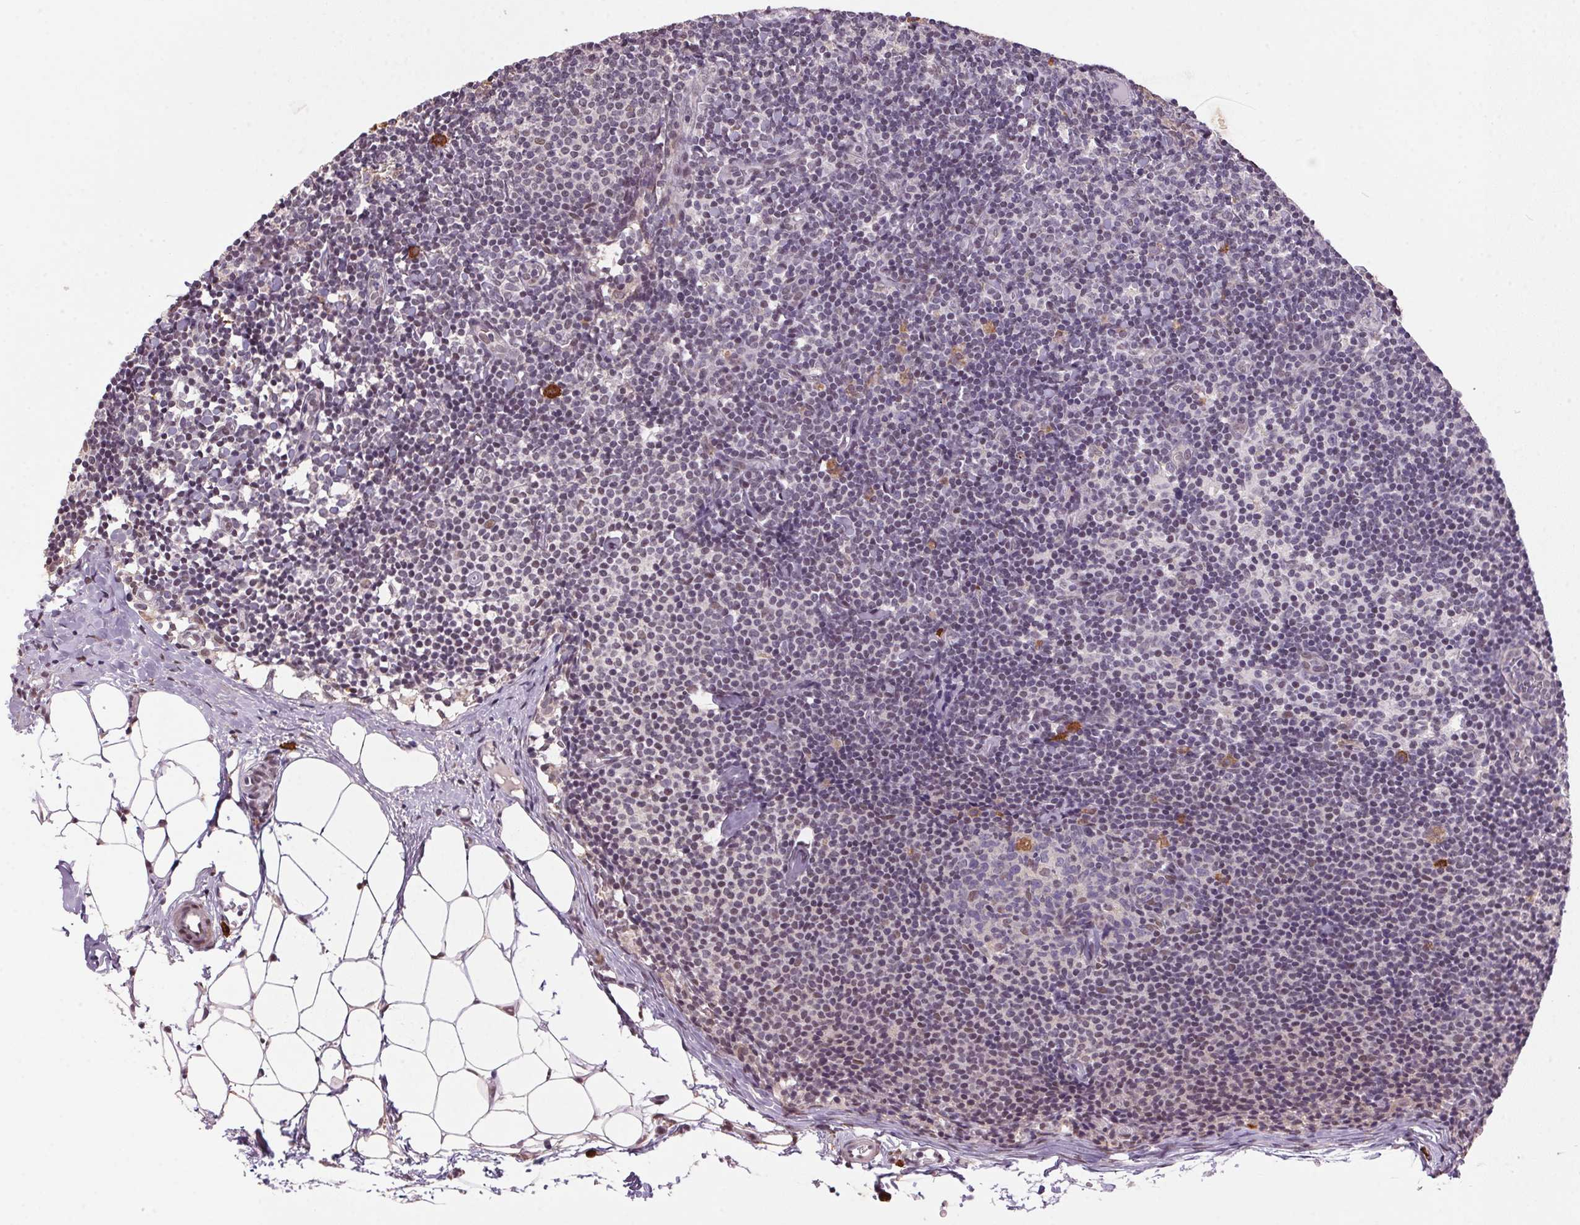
{"staining": {"intensity": "moderate", "quantity": "<25%", "location": "cytoplasmic/membranous,nuclear"}, "tissue": "lymph node", "cell_type": "Germinal center cells", "image_type": "normal", "snomed": [{"axis": "morphology", "description": "Normal tissue, NOS"}, {"axis": "topography", "description": "Lymph node"}], "caption": "Immunohistochemistry (IHC) (DAB (3,3'-diaminobenzidine)) staining of benign lymph node demonstrates moderate cytoplasmic/membranous,nuclear protein expression in about <25% of germinal center cells.", "gene": "ZBTB4", "patient": {"sex": "female", "age": 41}}